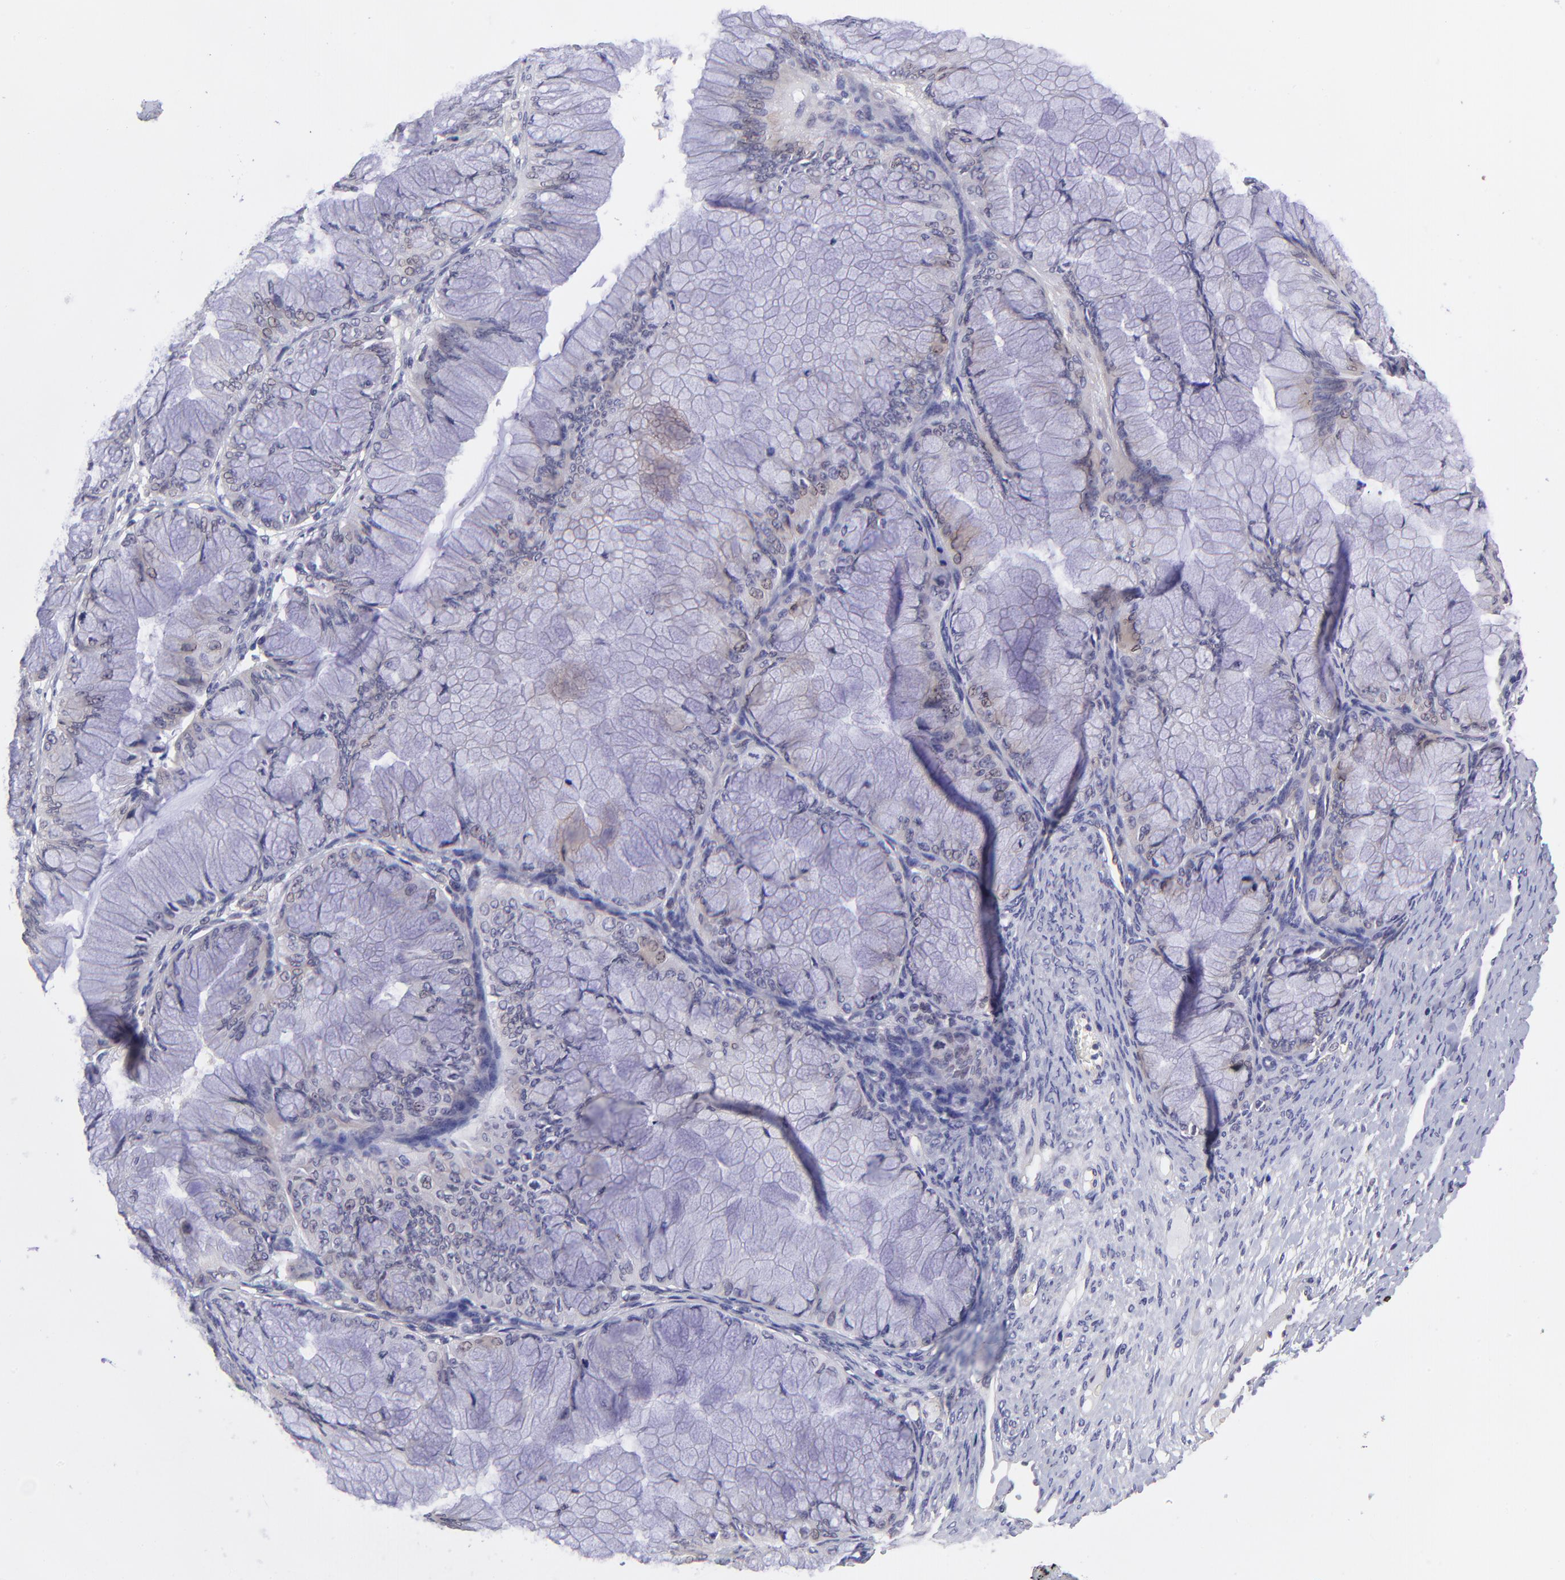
{"staining": {"intensity": "weak", "quantity": ">75%", "location": "cytoplasmic/membranous"}, "tissue": "ovarian cancer", "cell_type": "Tumor cells", "image_type": "cancer", "snomed": [{"axis": "morphology", "description": "Cystadenocarcinoma, mucinous, NOS"}, {"axis": "topography", "description": "Ovary"}], "caption": "IHC histopathology image of human ovarian cancer stained for a protein (brown), which displays low levels of weak cytoplasmic/membranous positivity in about >75% of tumor cells.", "gene": "NSF", "patient": {"sex": "female", "age": 41}}